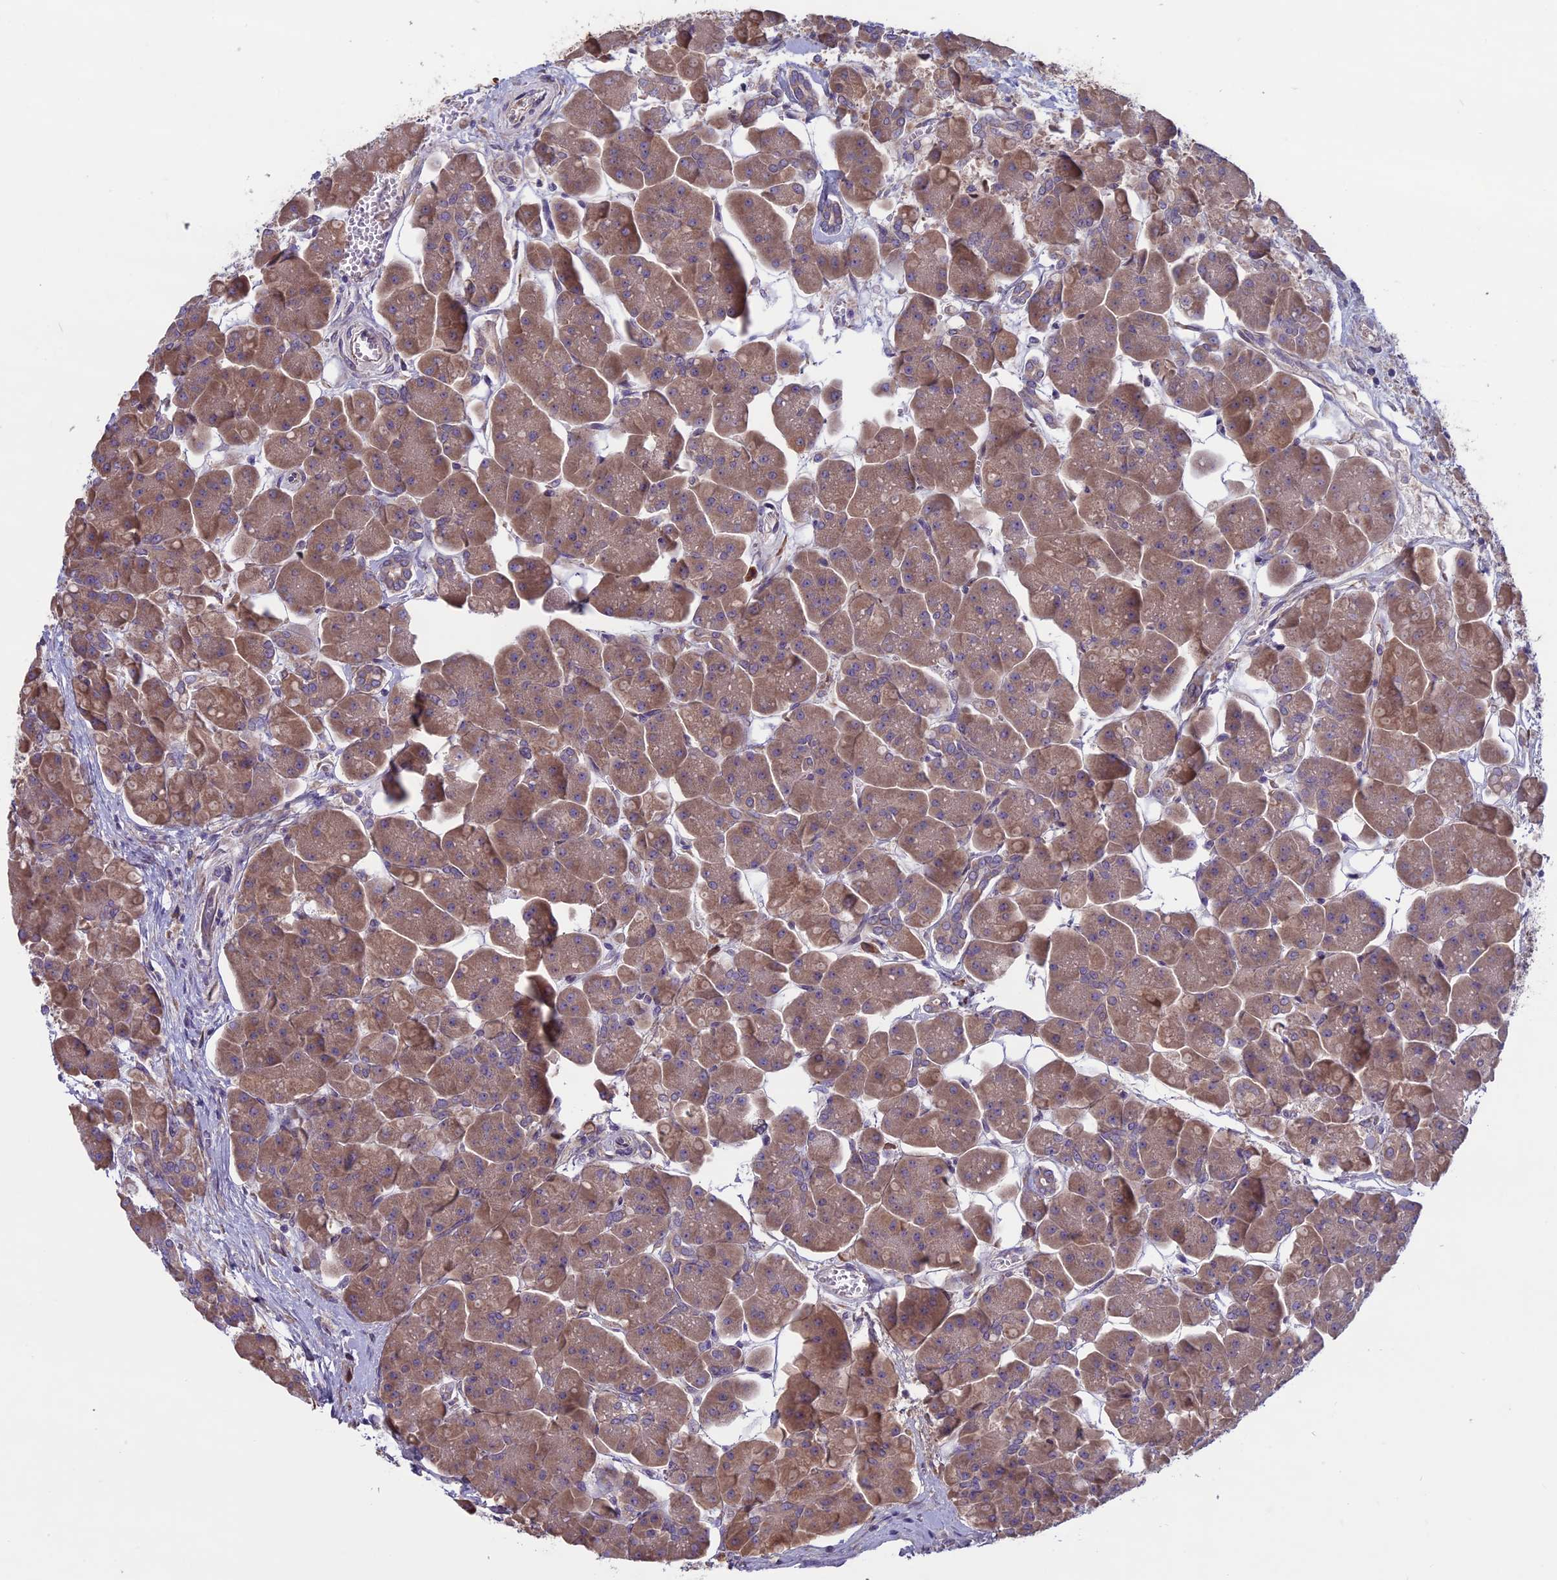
{"staining": {"intensity": "moderate", "quantity": ">75%", "location": "cytoplasmic/membranous"}, "tissue": "pancreas", "cell_type": "Exocrine glandular cells", "image_type": "normal", "snomed": [{"axis": "morphology", "description": "Normal tissue, NOS"}, {"axis": "topography", "description": "Pancreas"}], "caption": "Pancreas stained for a protein (brown) exhibits moderate cytoplasmic/membranous positive positivity in approximately >75% of exocrine glandular cells.", "gene": "DCTN5", "patient": {"sex": "male", "age": 66}}